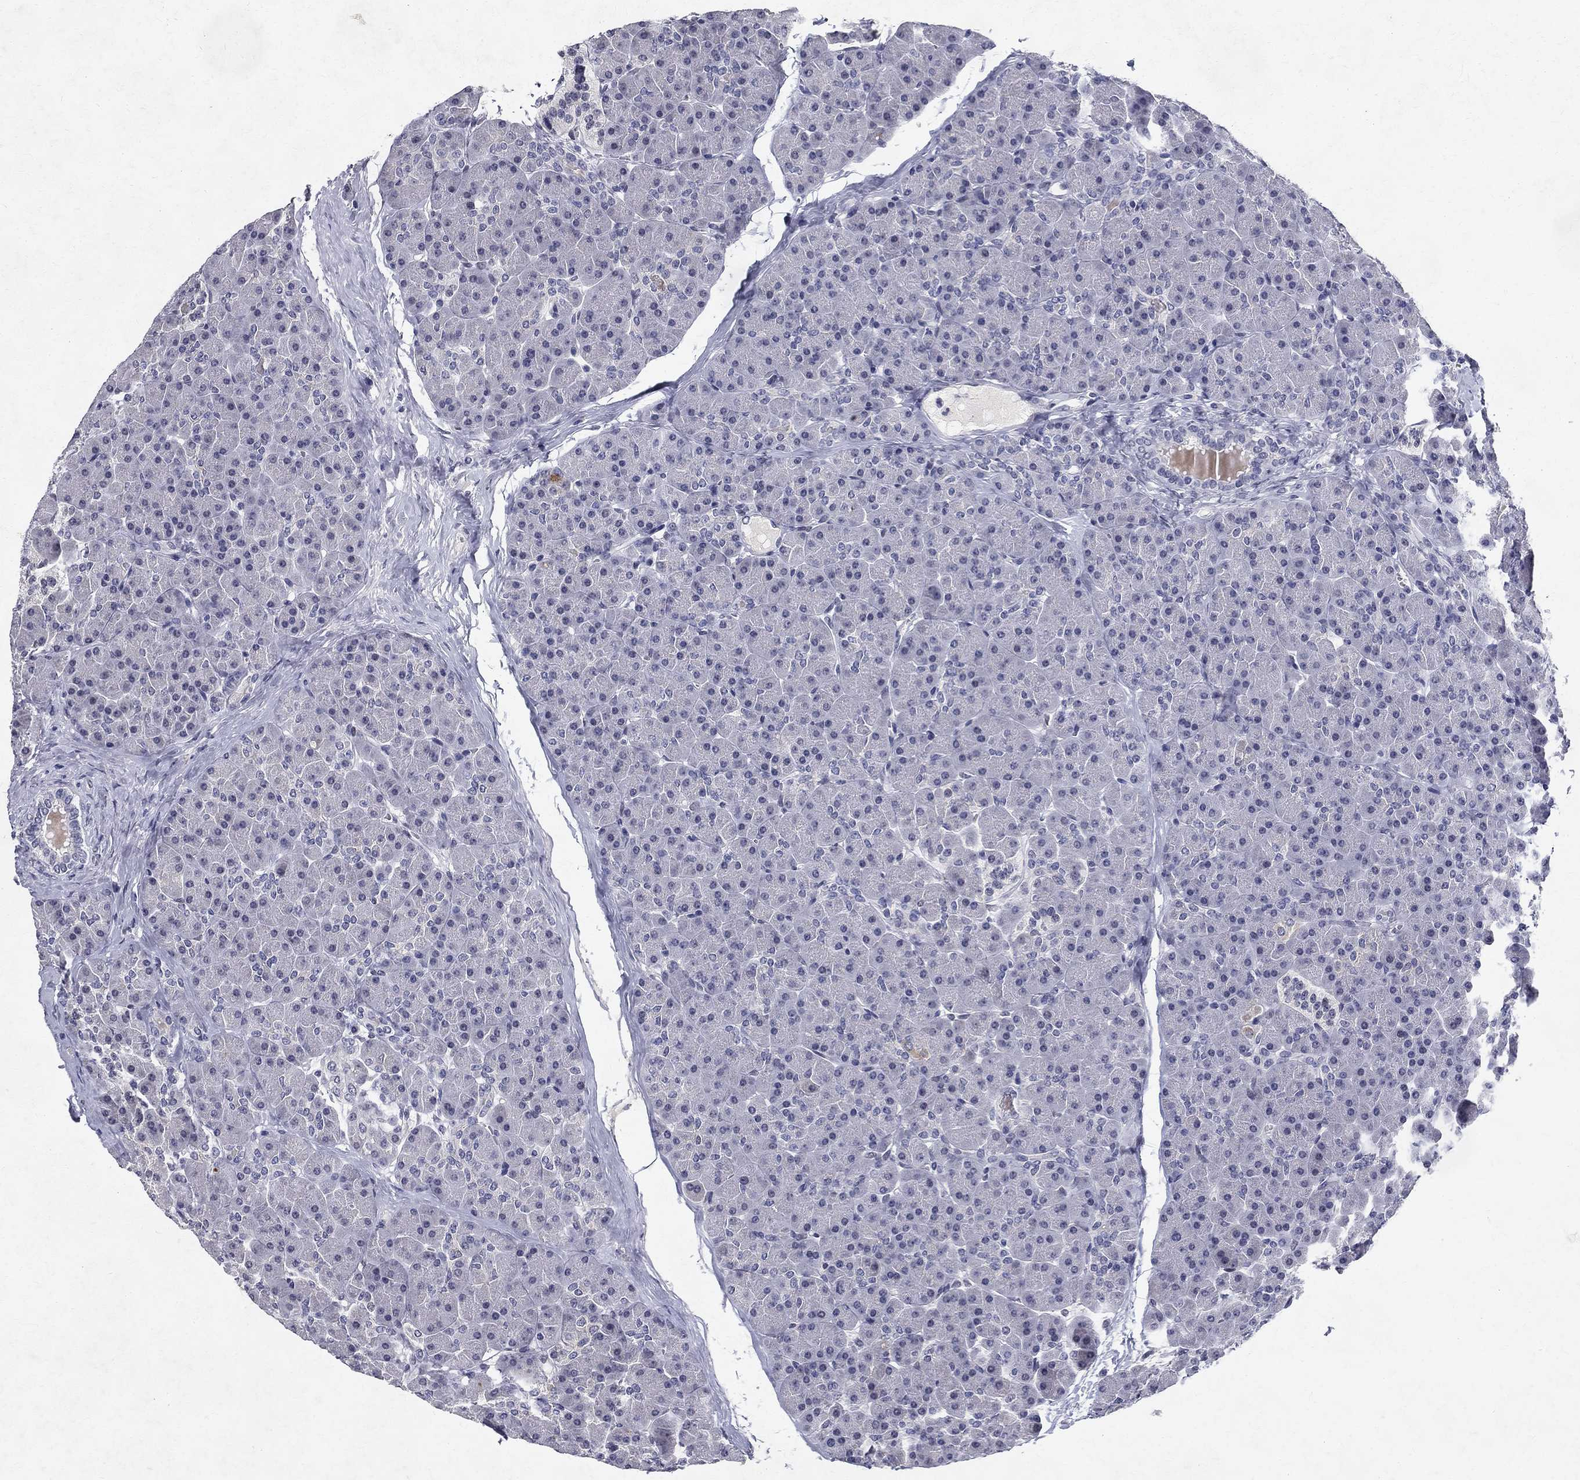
{"staining": {"intensity": "negative", "quantity": "none", "location": "none"}, "tissue": "pancreas", "cell_type": "Exocrine glandular cells", "image_type": "normal", "snomed": [{"axis": "morphology", "description": "Normal tissue, NOS"}, {"axis": "topography", "description": "Pancreas"}], "caption": "Pancreas was stained to show a protein in brown. There is no significant positivity in exocrine glandular cells.", "gene": "RBFOX1", "patient": {"sex": "female", "age": 44}}